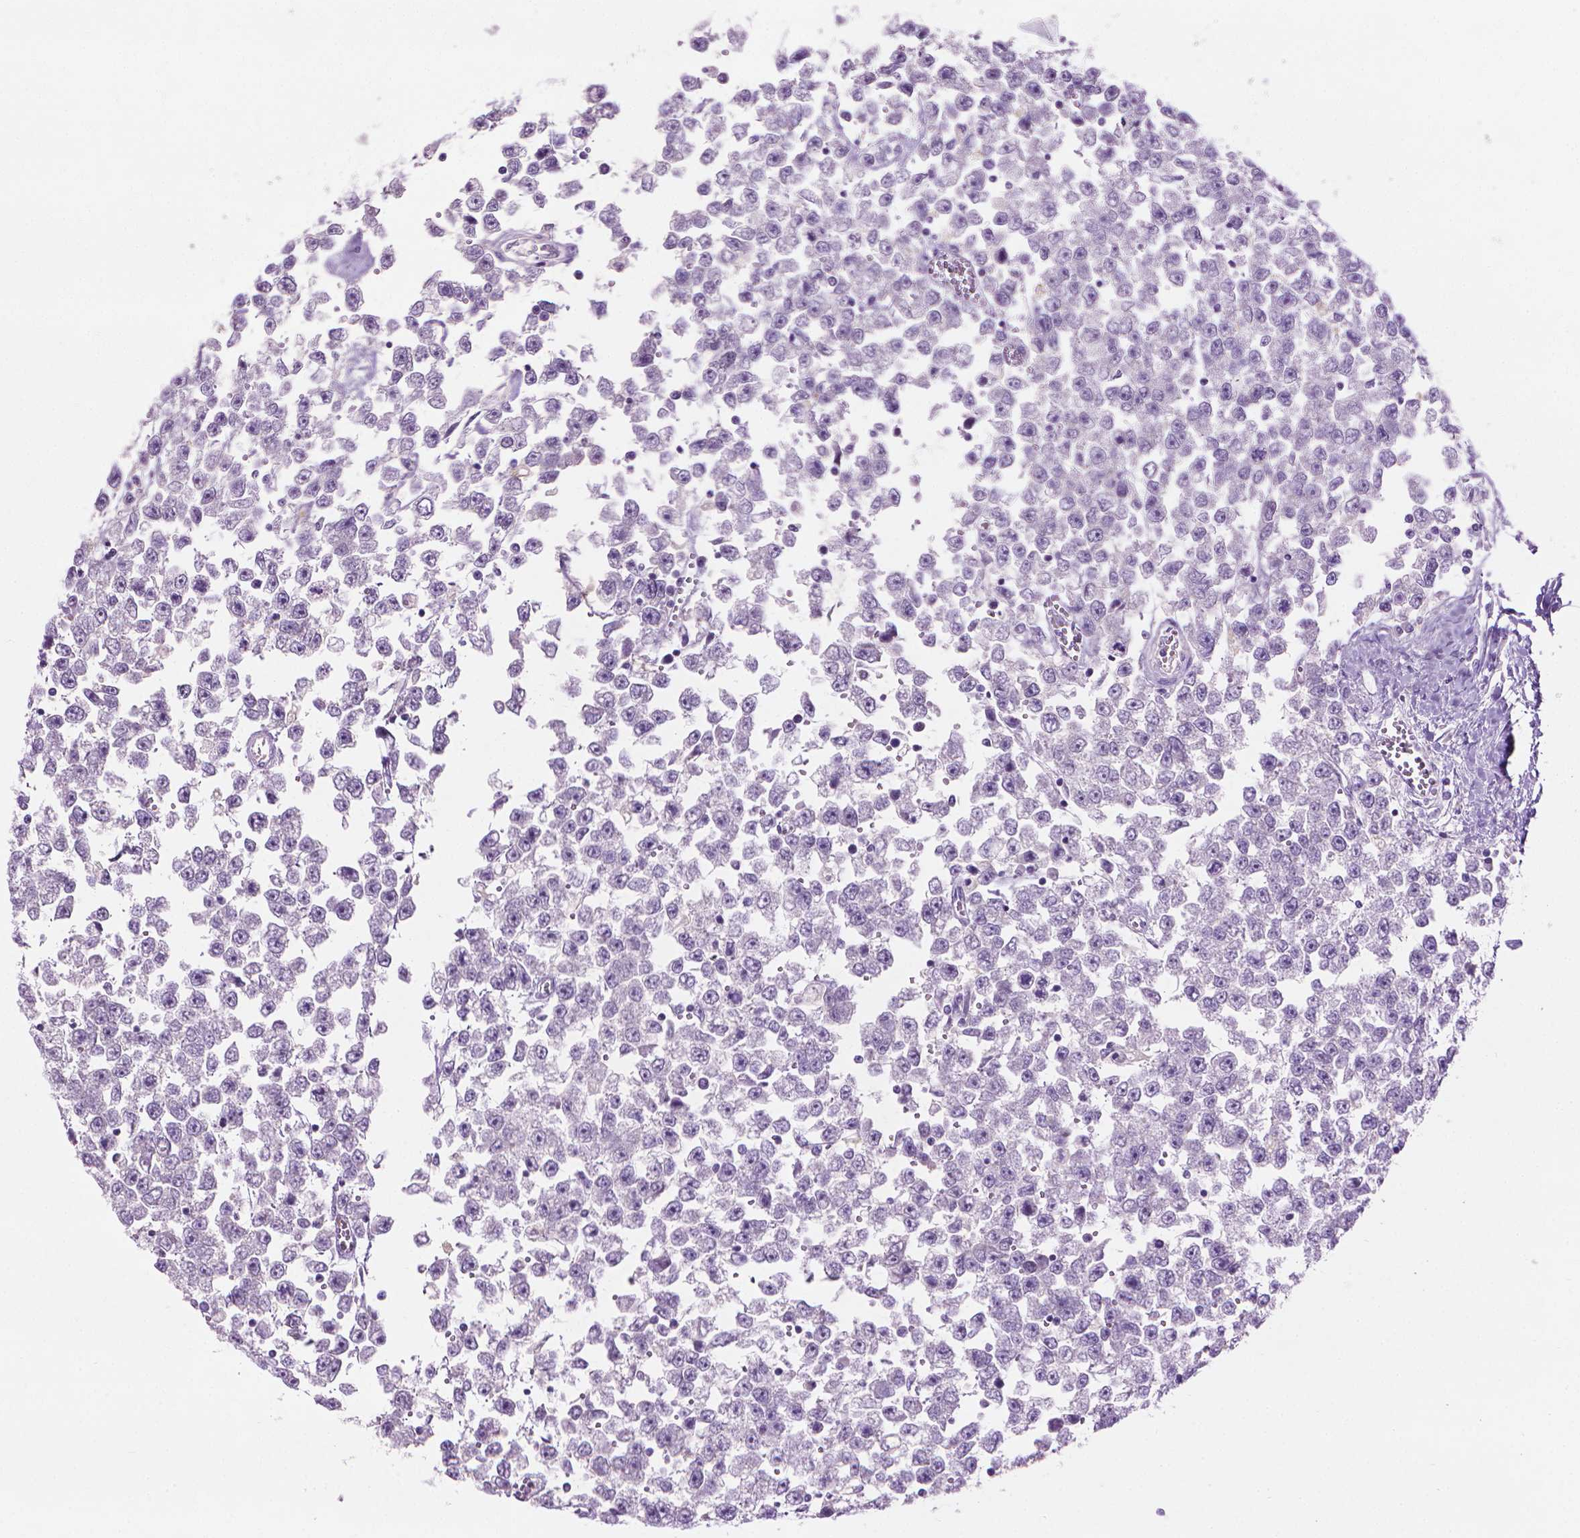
{"staining": {"intensity": "negative", "quantity": "none", "location": "none"}, "tissue": "testis cancer", "cell_type": "Tumor cells", "image_type": "cancer", "snomed": [{"axis": "morphology", "description": "Seminoma, NOS"}, {"axis": "topography", "description": "Testis"}], "caption": "DAB immunohistochemical staining of testis cancer shows no significant expression in tumor cells. Nuclei are stained in blue.", "gene": "KRT73", "patient": {"sex": "male", "age": 34}}